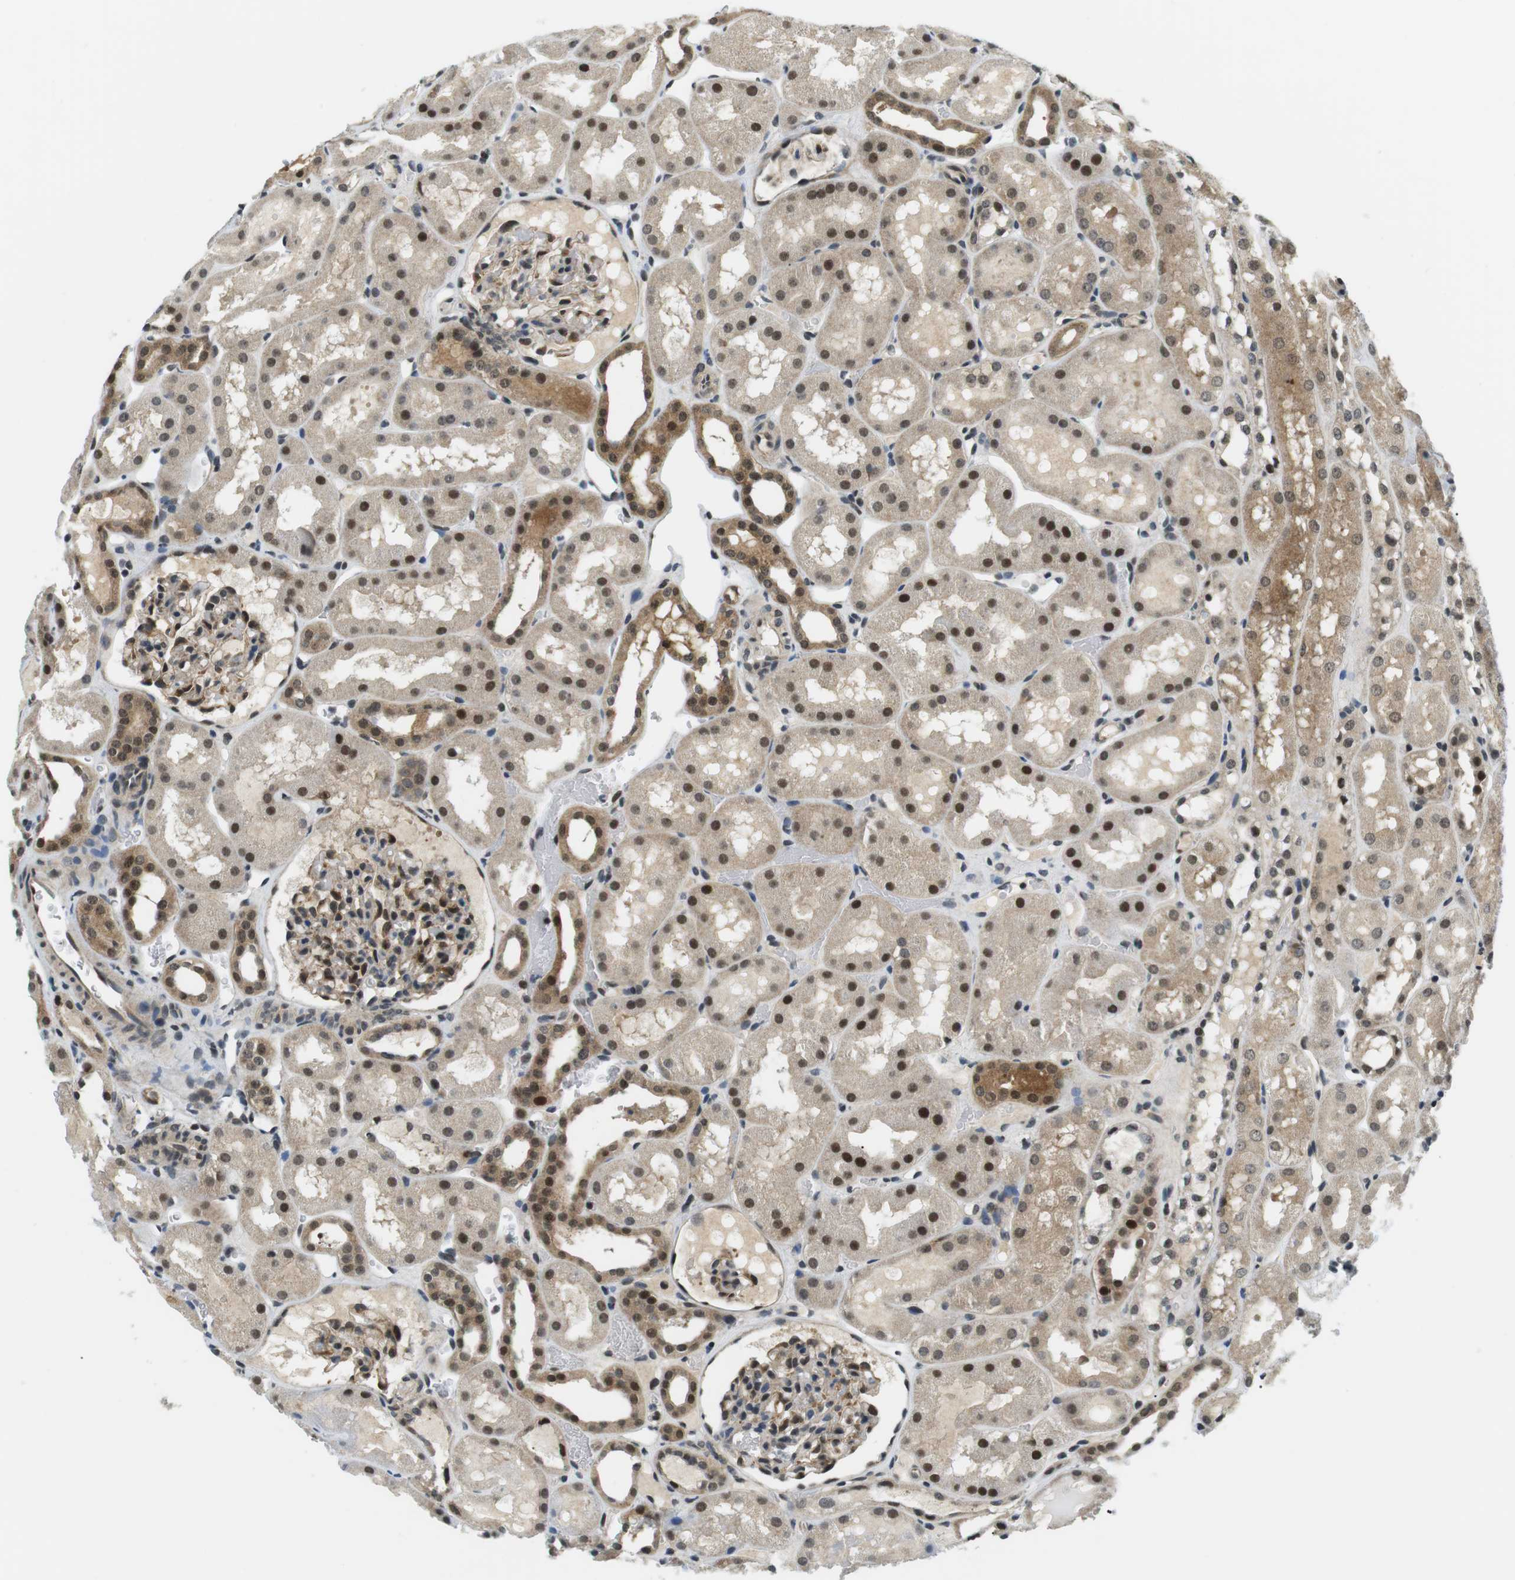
{"staining": {"intensity": "strong", "quantity": "25%-75%", "location": "cytoplasmic/membranous,nuclear"}, "tissue": "kidney", "cell_type": "Cells in glomeruli", "image_type": "normal", "snomed": [{"axis": "morphology", "description": "Normal tissue, NOS"}, {"axis": "topography", "description": "Kidney"}, {"axis": "topography", "description": "Urinary bladder"}], "caption": "Benign kidney shows strong cytoplasmic/membranous,nuclear expression in about 25%-75% of cells in glomeruli, visualized by immunohistochemistry. (brown staining indicates protein expression, while blue staining denotes nuclei).", "gene": "CSNK2B", "patient": {"sex": "male", "age": 16}}